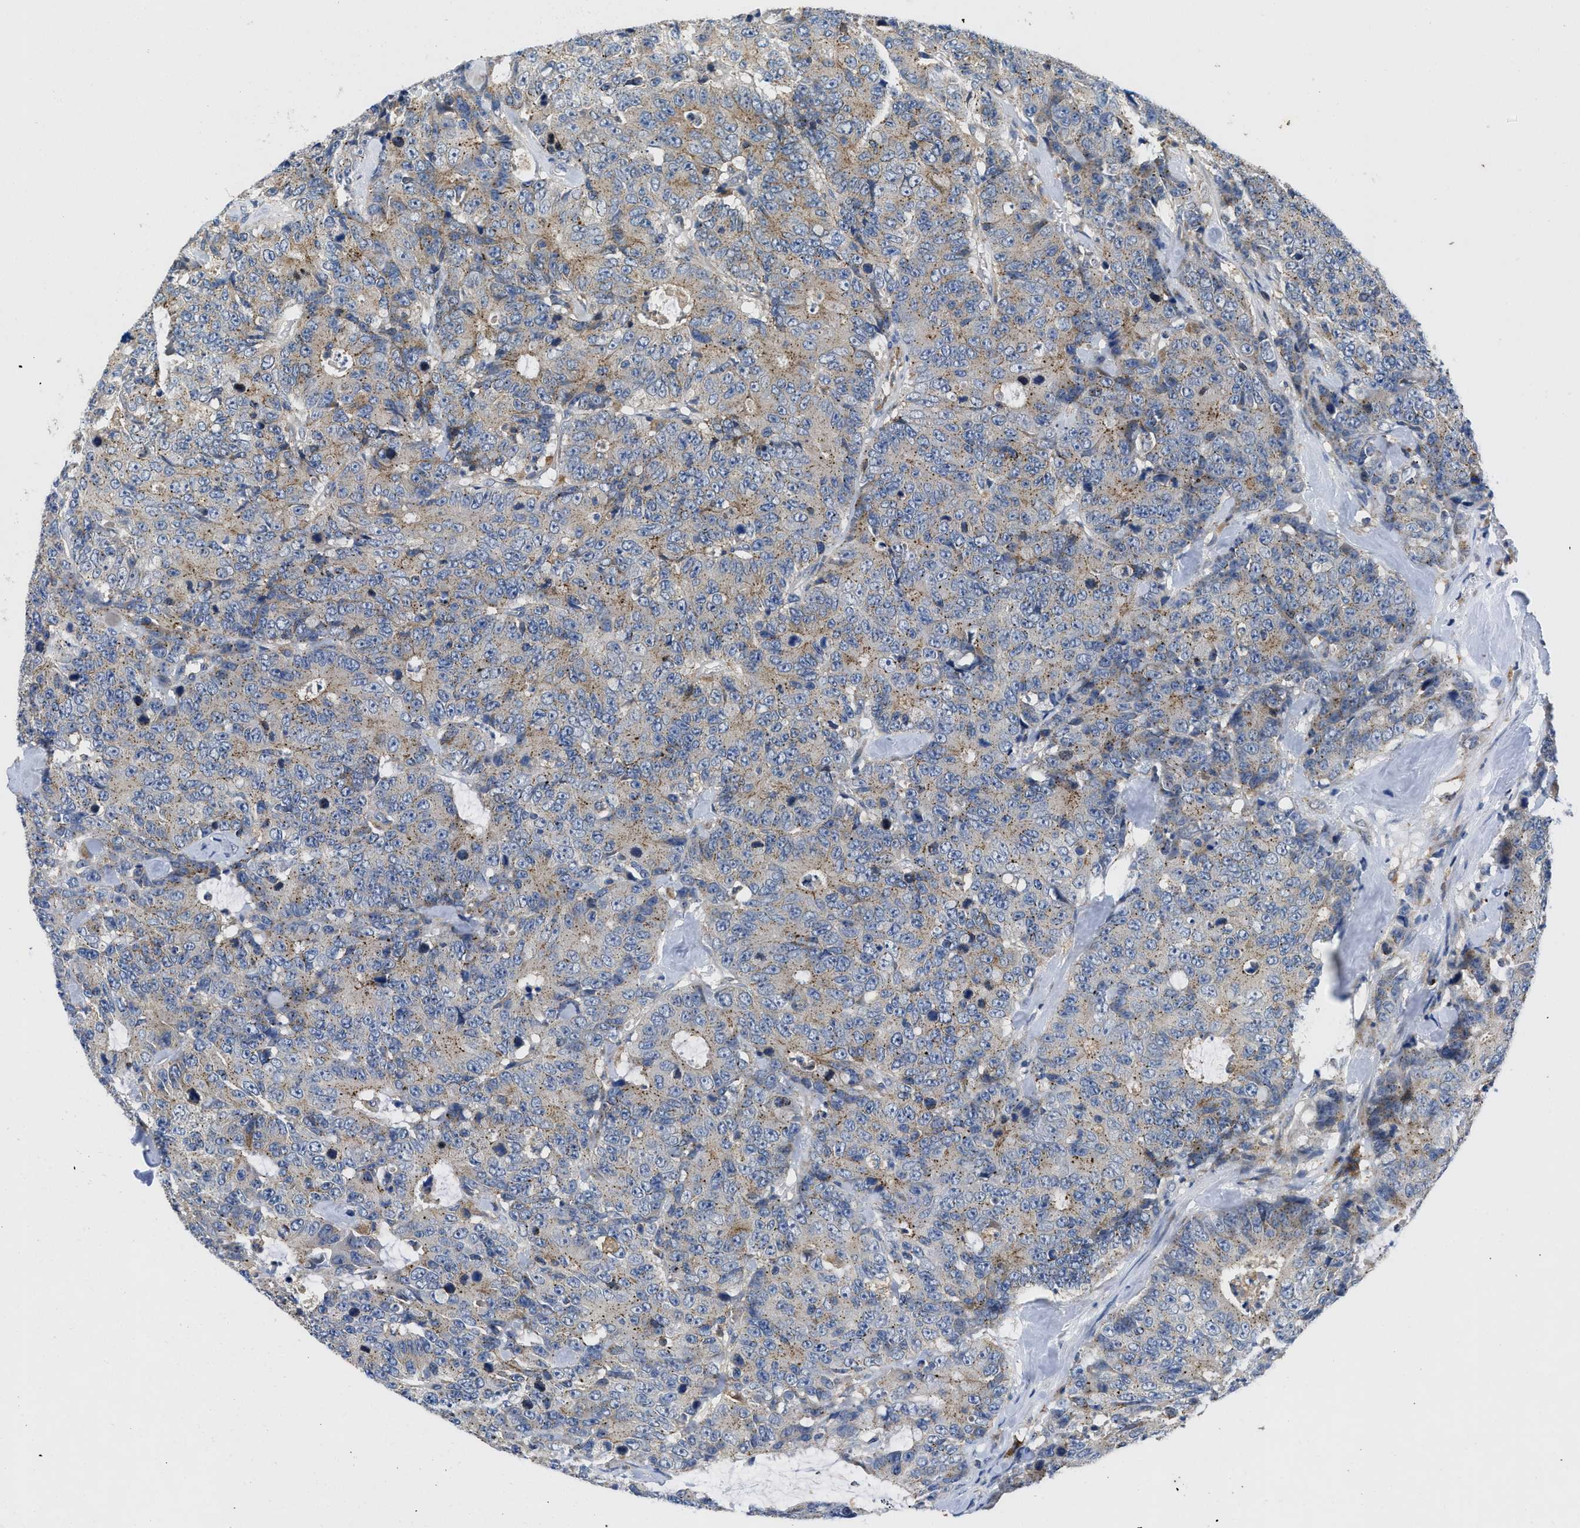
{"staining": {"intensity": "weak", "quantity": "25%-75%", "location": "cytoplasmic/membranous"}, "tissue": "colorectal cancer", "cell_type": "Tumor cells", "image_type": "cancer", "snomed": [{"axis": "morphology", "description": "Adenocarcinoma, NOS"}, {"axis": "topography", "description": "Colon"}], "caption": "There is low levels of weak cytoplasmic/membranous expression in tumor cells of adenocarcinoma (colorectal), as demonstrated by immunohistochemical staining (brown color).", "gene": "ENPP4", "patient": {"sex": "female", "age": 86}}